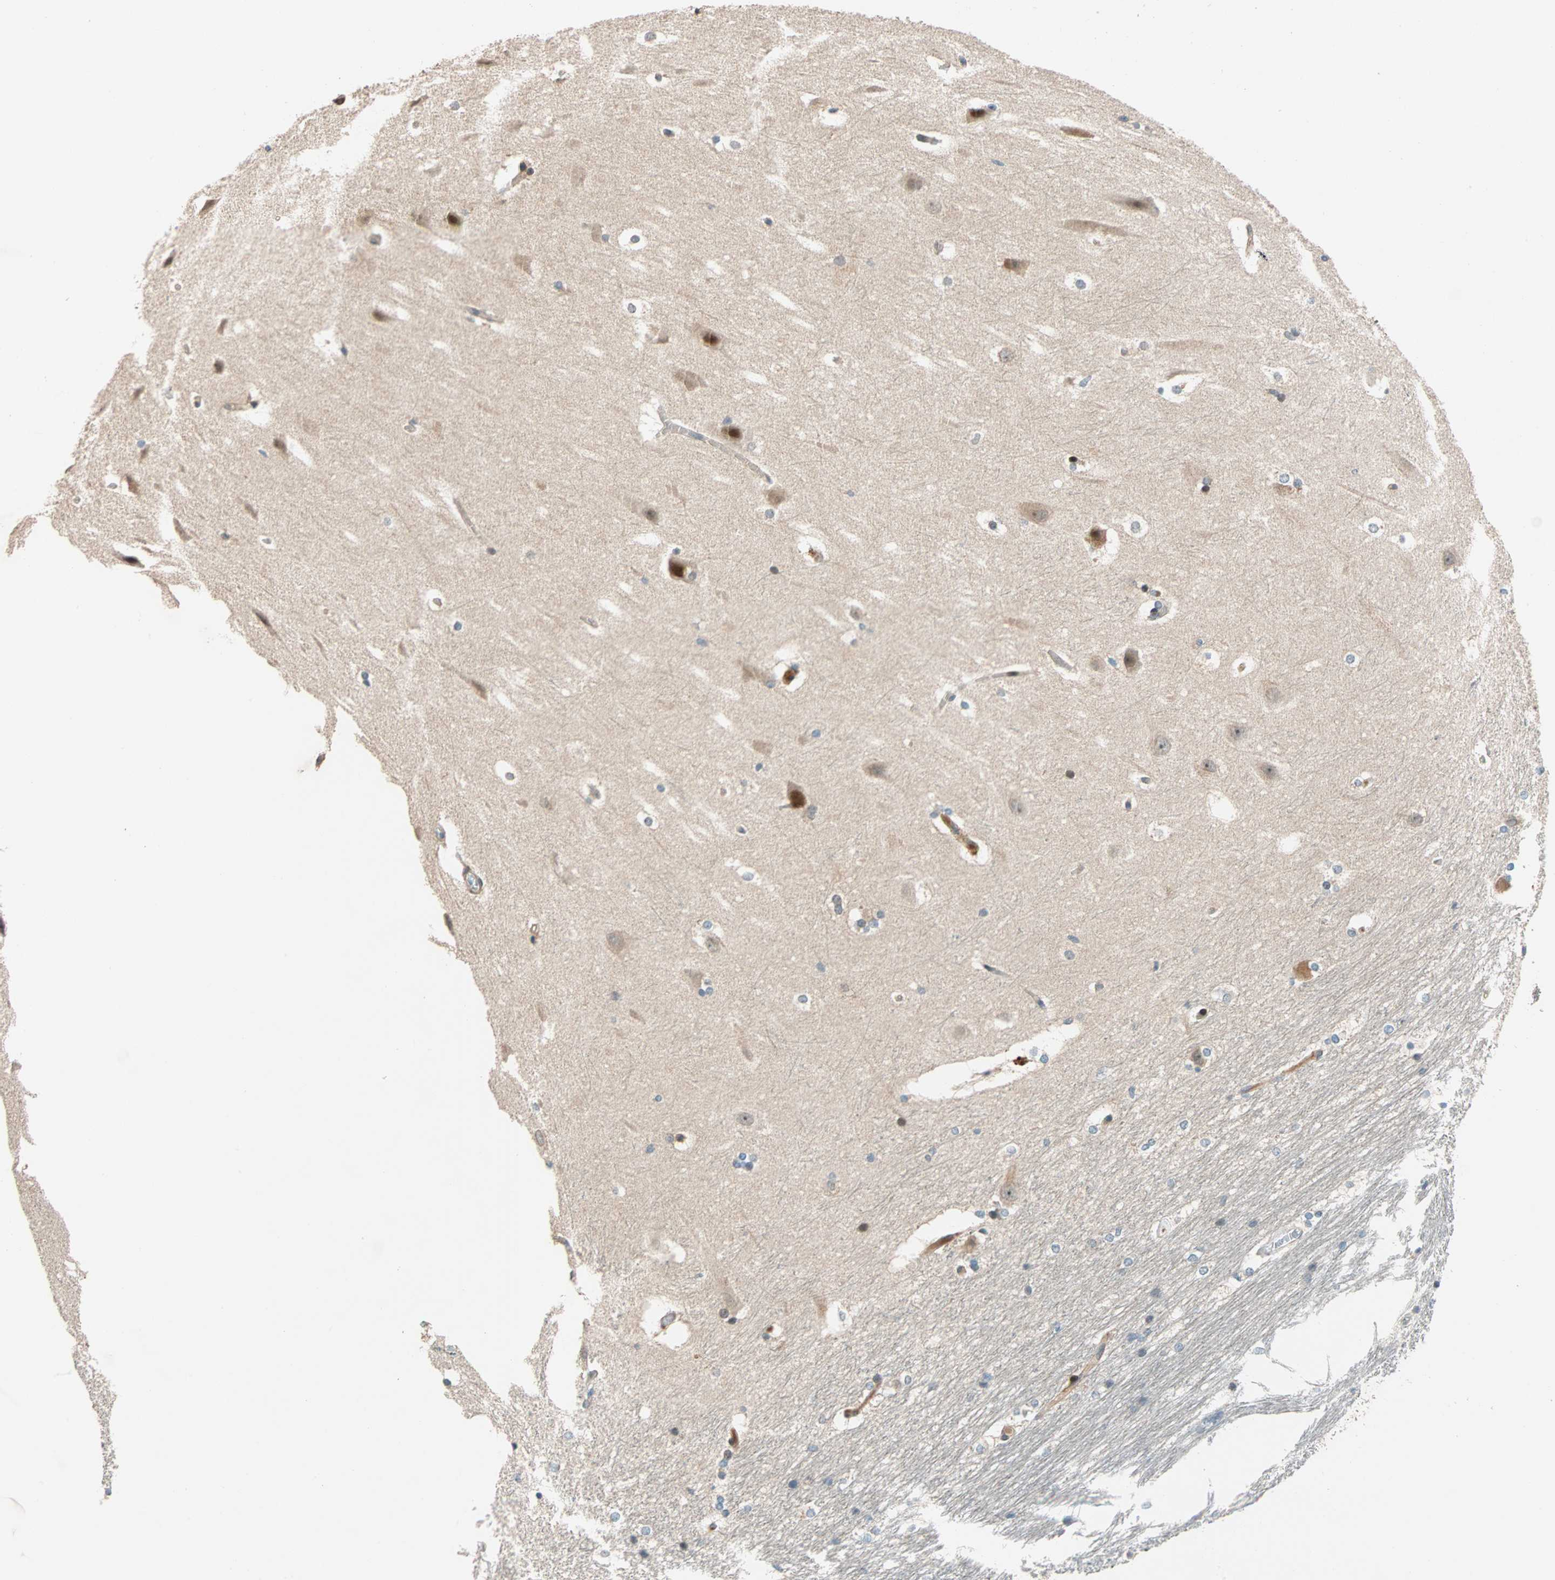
{"staining": {"intensity": "moderate", "quantity": "25%-75%", "location": "nuclear"}, "tissue": "hippocampus", "cell_type": "Glial cells", "image_type": "normal", "snomed": [{"axis": "morphology", "description": "Normal tissue, NOS"}, {"axis": "topography", "description": "Hippocampus"}], "caption": "Unremarkable hippocampus was stained to show a protein in brown. There is medium levels of moderate nuclear positivity in about 25%-75% of glial cells. (brown staining indicates protein expression, while blue staining denotes nuclei).", "gene": "HECW1", "patient": {"sex": "female", "age": 19}}